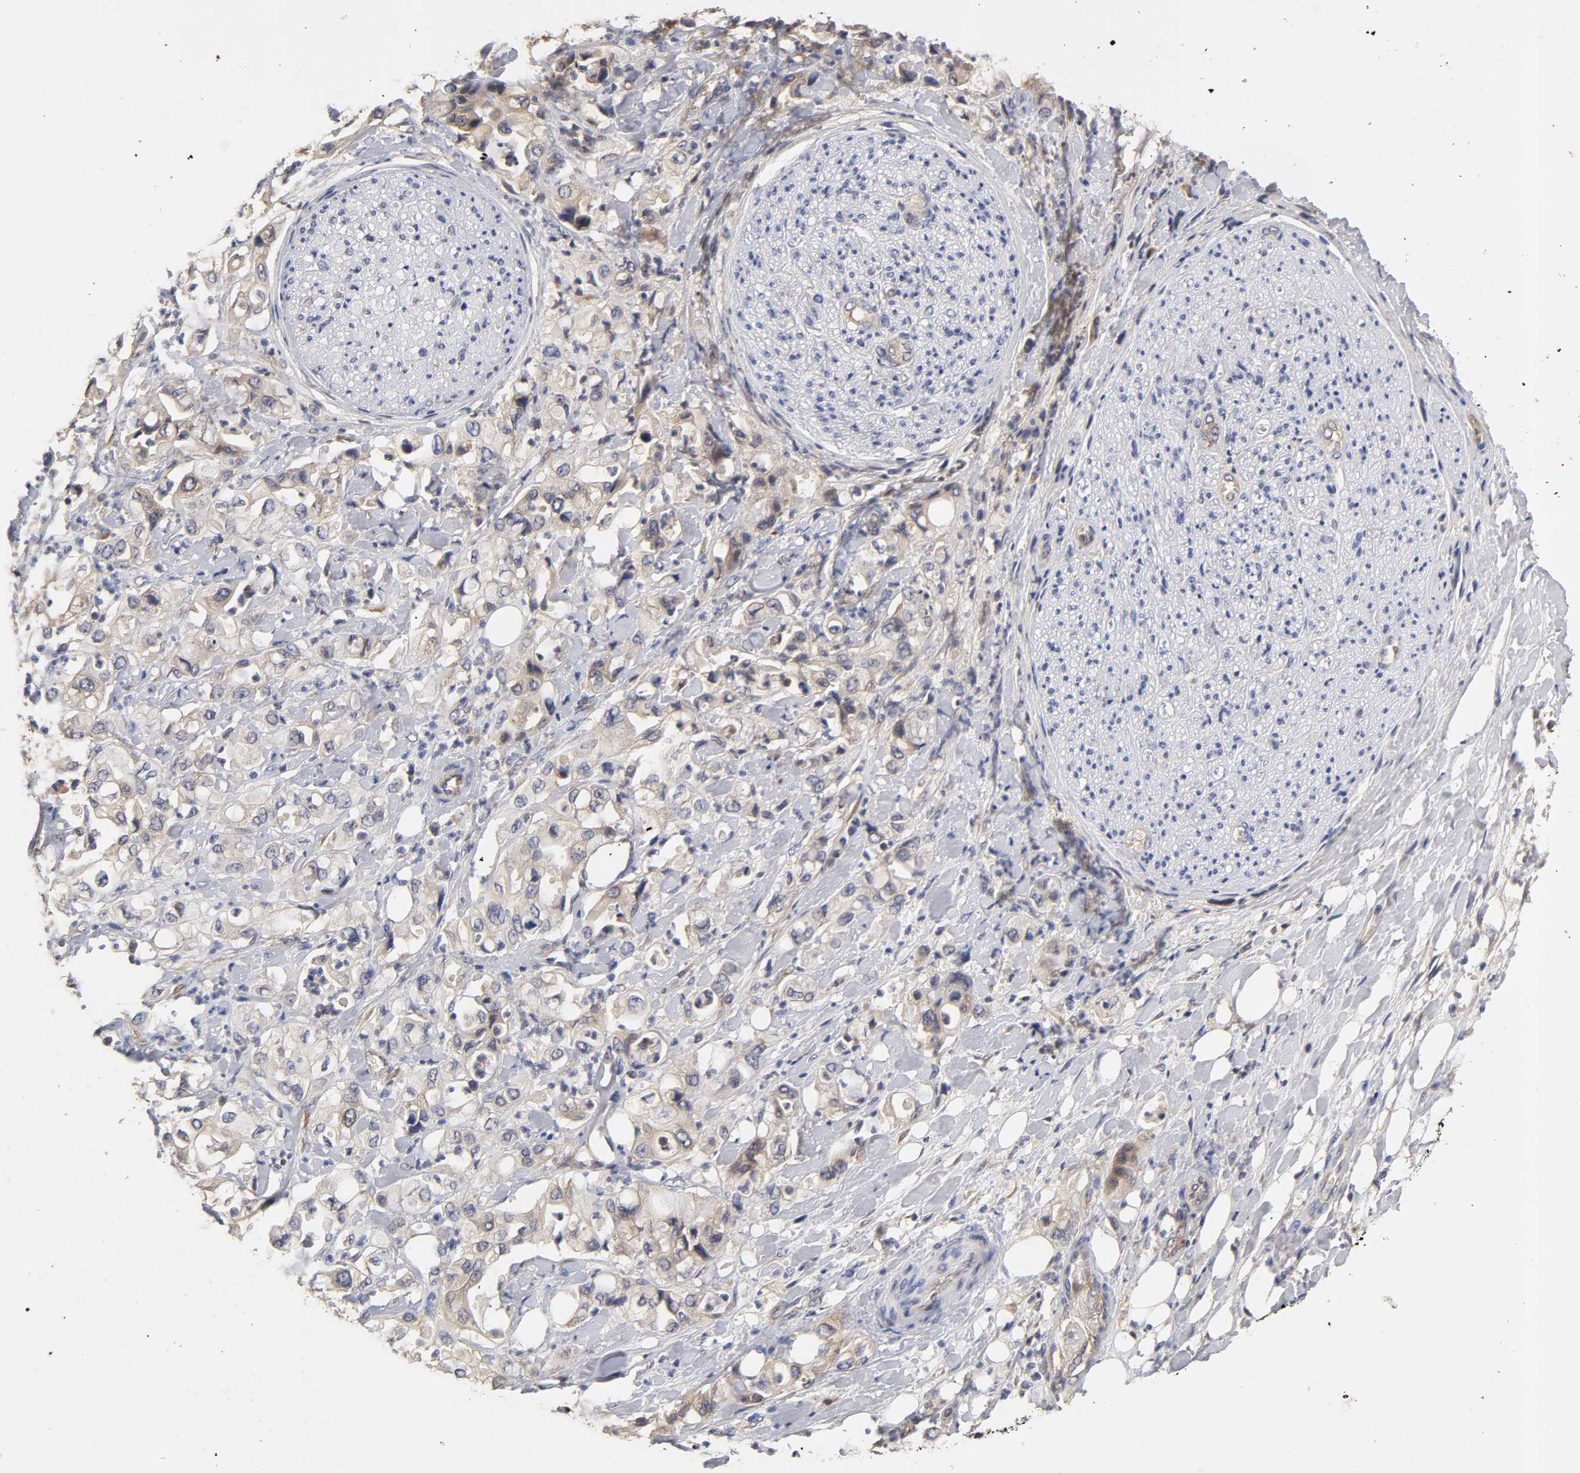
{"staining": {"intensity": "moderate", "quantity": ">75%", "location": "cytoplasmic/membranous"}, "tissue": "pancreatic cancer", "cell_type": "Tumor cells", "image_type": "cancer", "snomed": [{"axis": "morphology", "description": "Adenocarcinoma, NOS"}, {"axis": "topography", "description": "Pancreas"}], "caption": "The micrograph demonstrates staining of adenocarcinoma (pancreatic), revealing moderate cytoplasmic/membranous protein staining (brown color) within tumor cells.", "gene": "RPS29", "patient": {"sex": "male", "age": 70}}